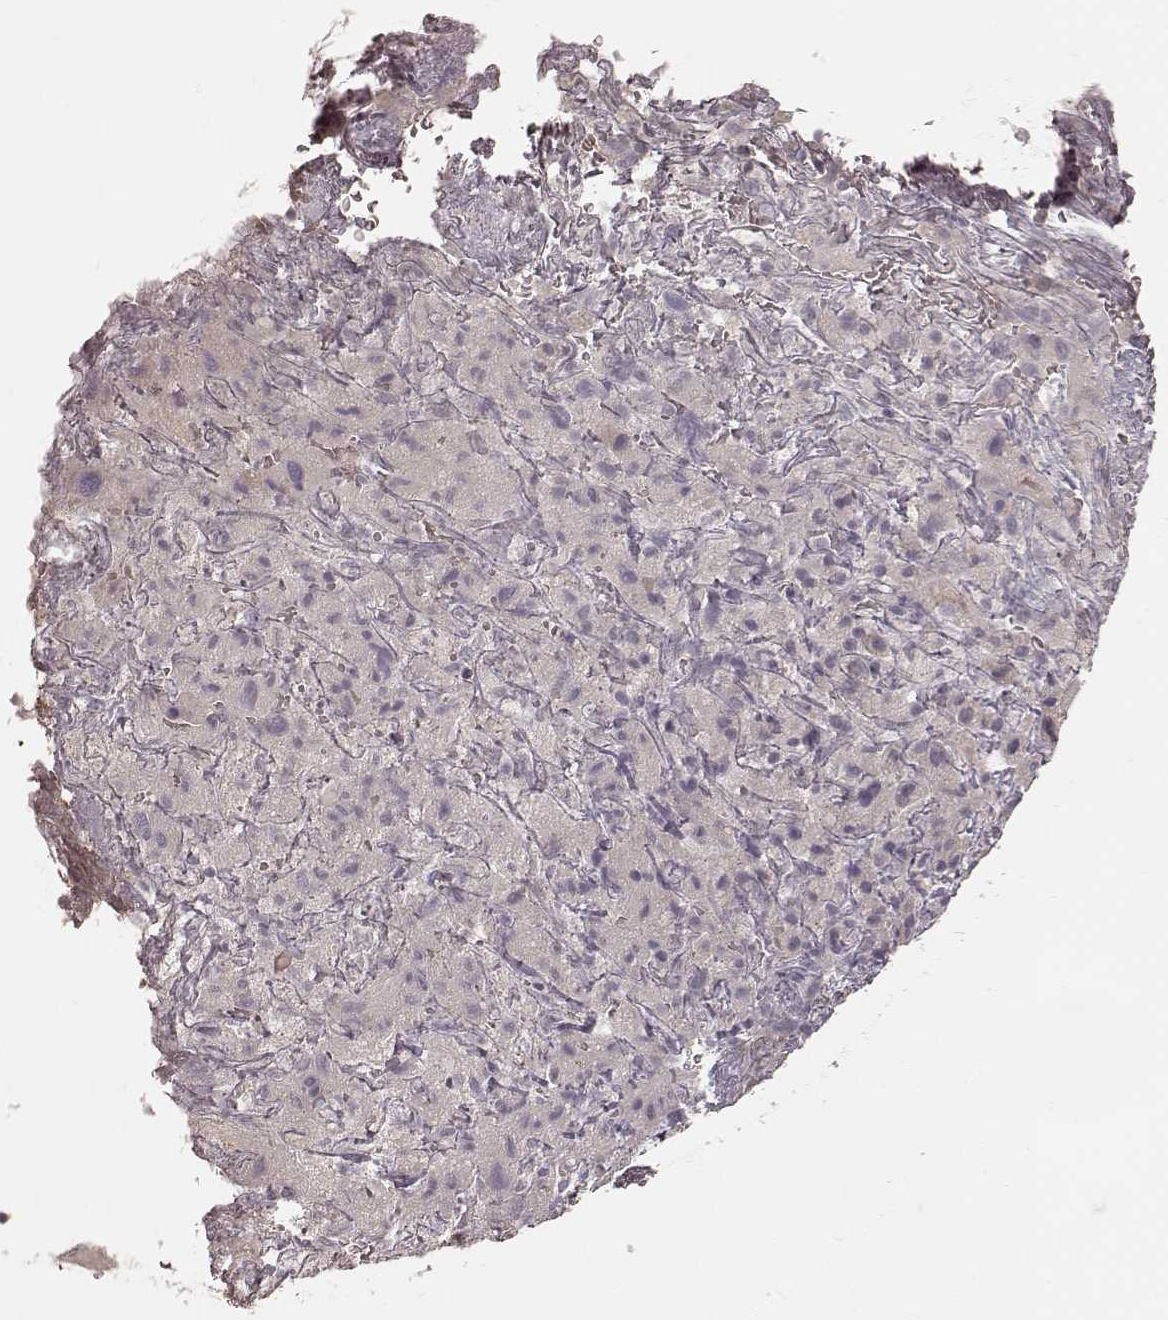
{"staining": {"intensity": "negative", "quantity": "none", "location": "none"}, "tissue": "liver cancer", "cell_type": "Tumor cells", "image_type": "cancer", "snomed": [{"axis": "morphology", "description": "Cholangiocarcinoma"}, {"axis": "topography", "description": "Liver"}], "caption": "The micrograph displays no staining of tumor cells in liver cholangiocarcinoma. The staining was performed using DAB to visualize the protein expression in brown, while the nuclei were stained in blue with hematoxylin (Magnification: 20x).", "gene": "KCNJ9", "patient": {"sex": "female", "age": 52}}